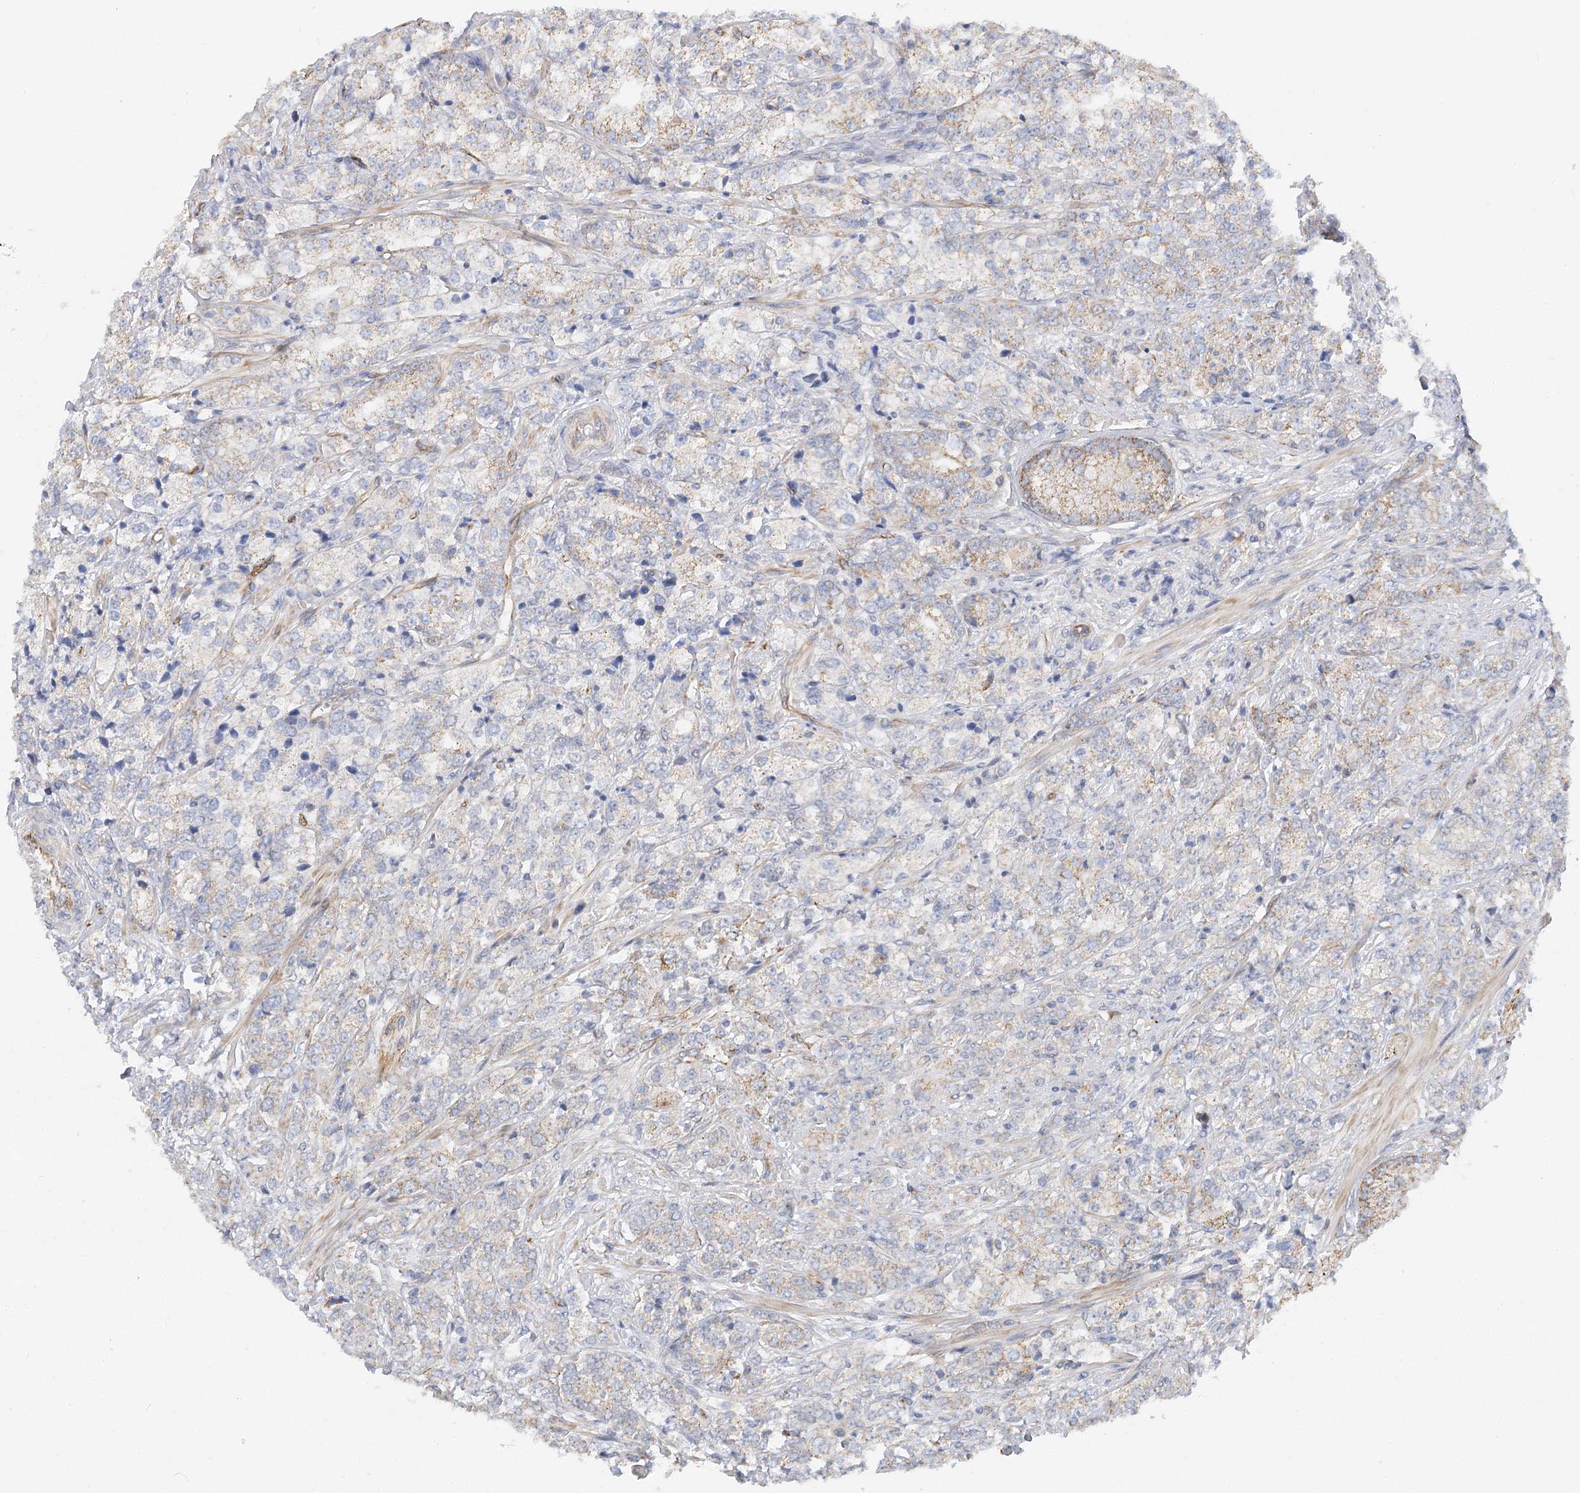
{"staining": {"intensity": "weak", "quantity": "25%-75%", "location": "cytoplasmic/membranous"}, "tissue": "prostate cancer", "cell_type": "Tumor cells", "image_type": "cancer", "snomed": [{"axis": "morphology", "description": "Adenocarcinoma, High grade"}, {"axis": "topography", "description": "Prostate"}], "caption": "The immunohistochemical stain shows weak cytoplasmic/membranous staining in tumor cells of adenocarcinoma (high-grade) (prostate) tissue. The staining was performed using DAB to visualize the protein expression in brown, while the nuclei were stained in blue with hematoxylin (Magnification: 20x).", "gene": "NELL2", "patient": {"sex": "male", "age": 69}}